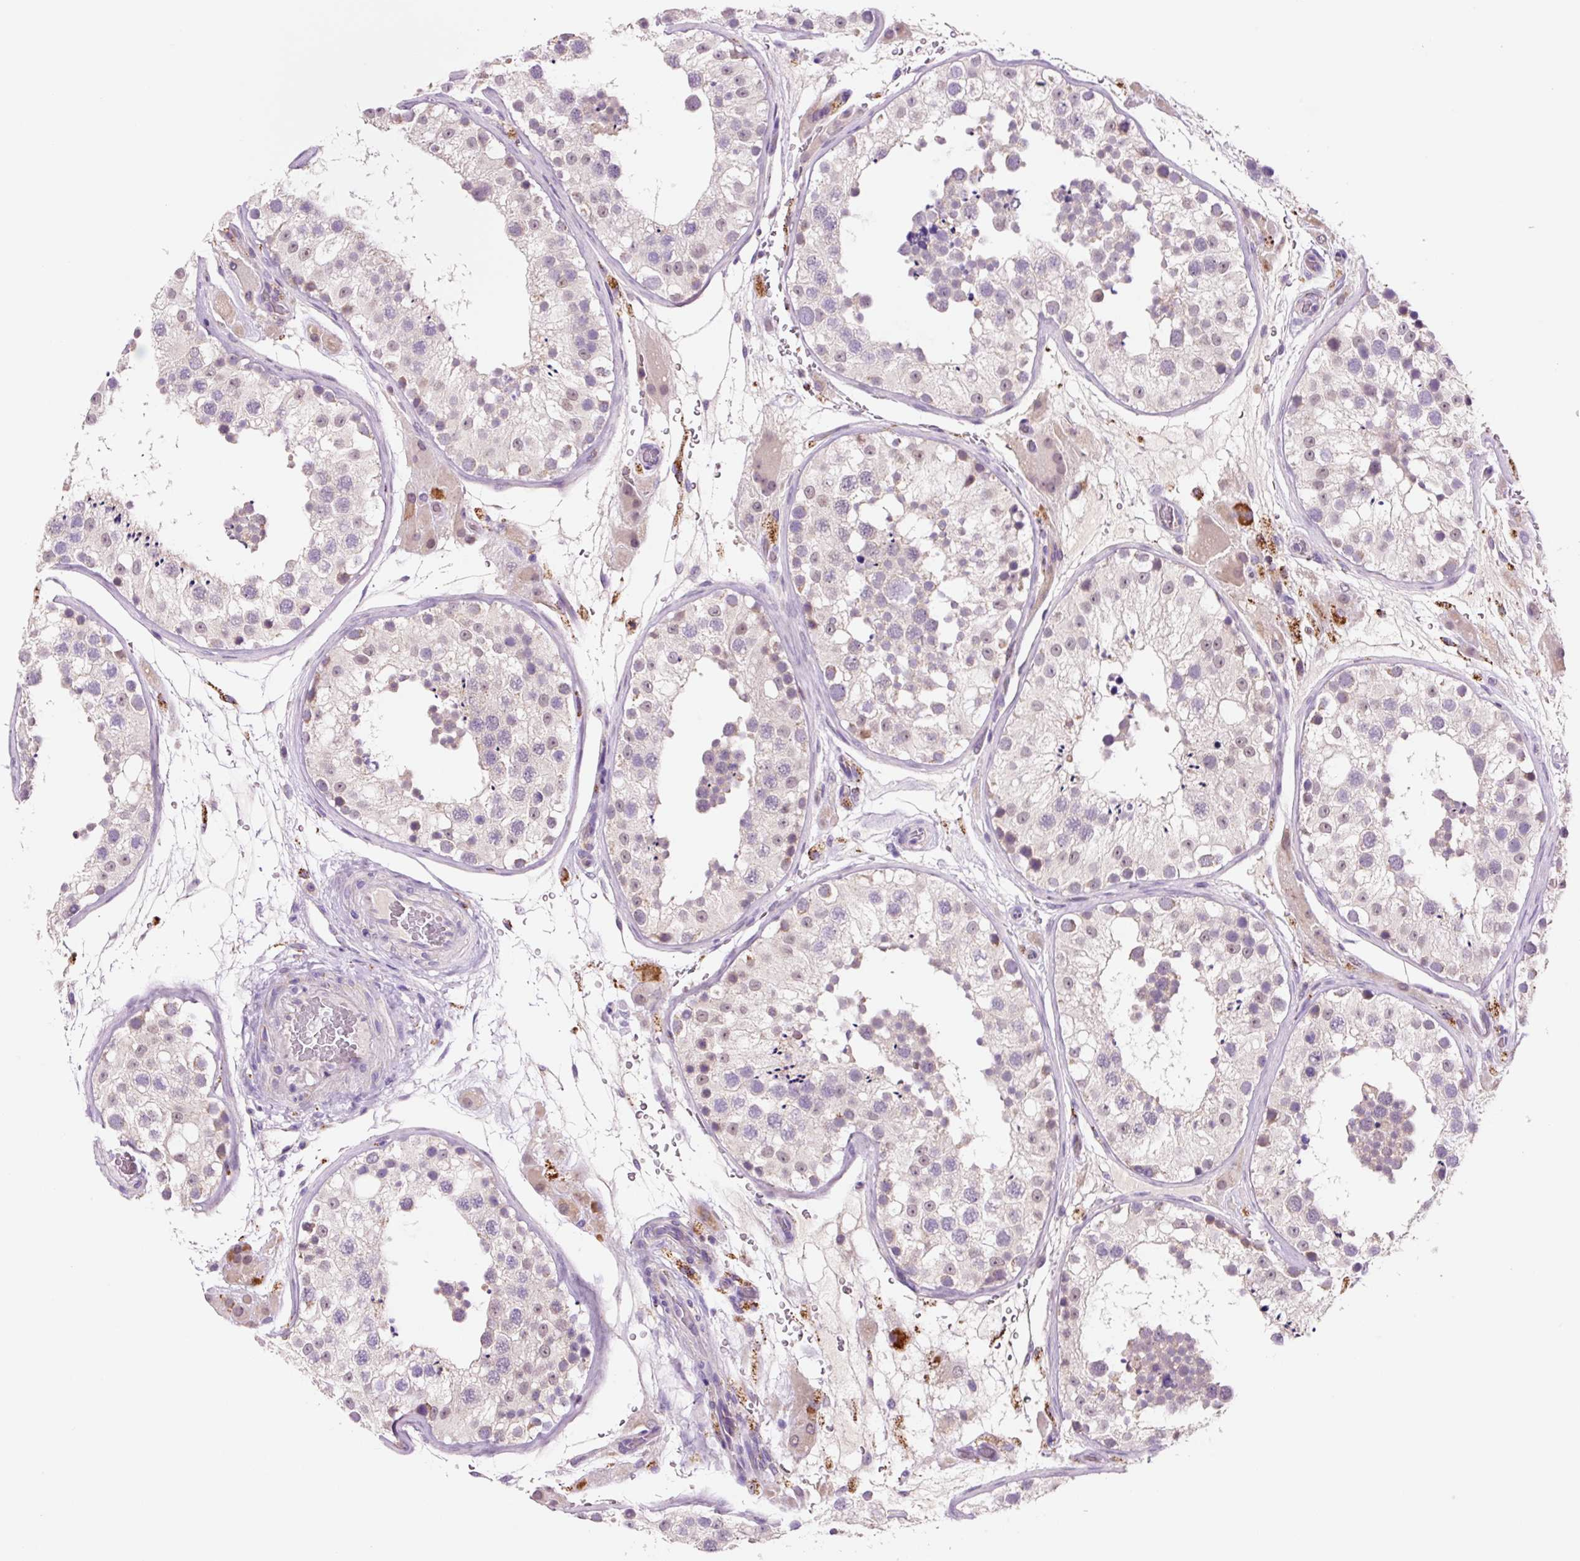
{"staining": {"intensity": "moderate", "quantity": "<25%", "location": "nuclear"}, "tissue": "testis", "cell_type": "Cells in seminiferous ducts", "image_type": "normal", "snomed": [{"axis": "morphology", "description": "Normal tissue, NOS"}, {"axis": "topography", "description": "Testis"}], "caption": "DAB (3,3'-diaminobenzidine) immunohistochemical staining of benign testis demonstrates moderate nuclear protein positivity in approximately <25% of cells in seminiferous ducts.", "gene": "PCK2", "patient": {"sex": "male", "age": 26}}